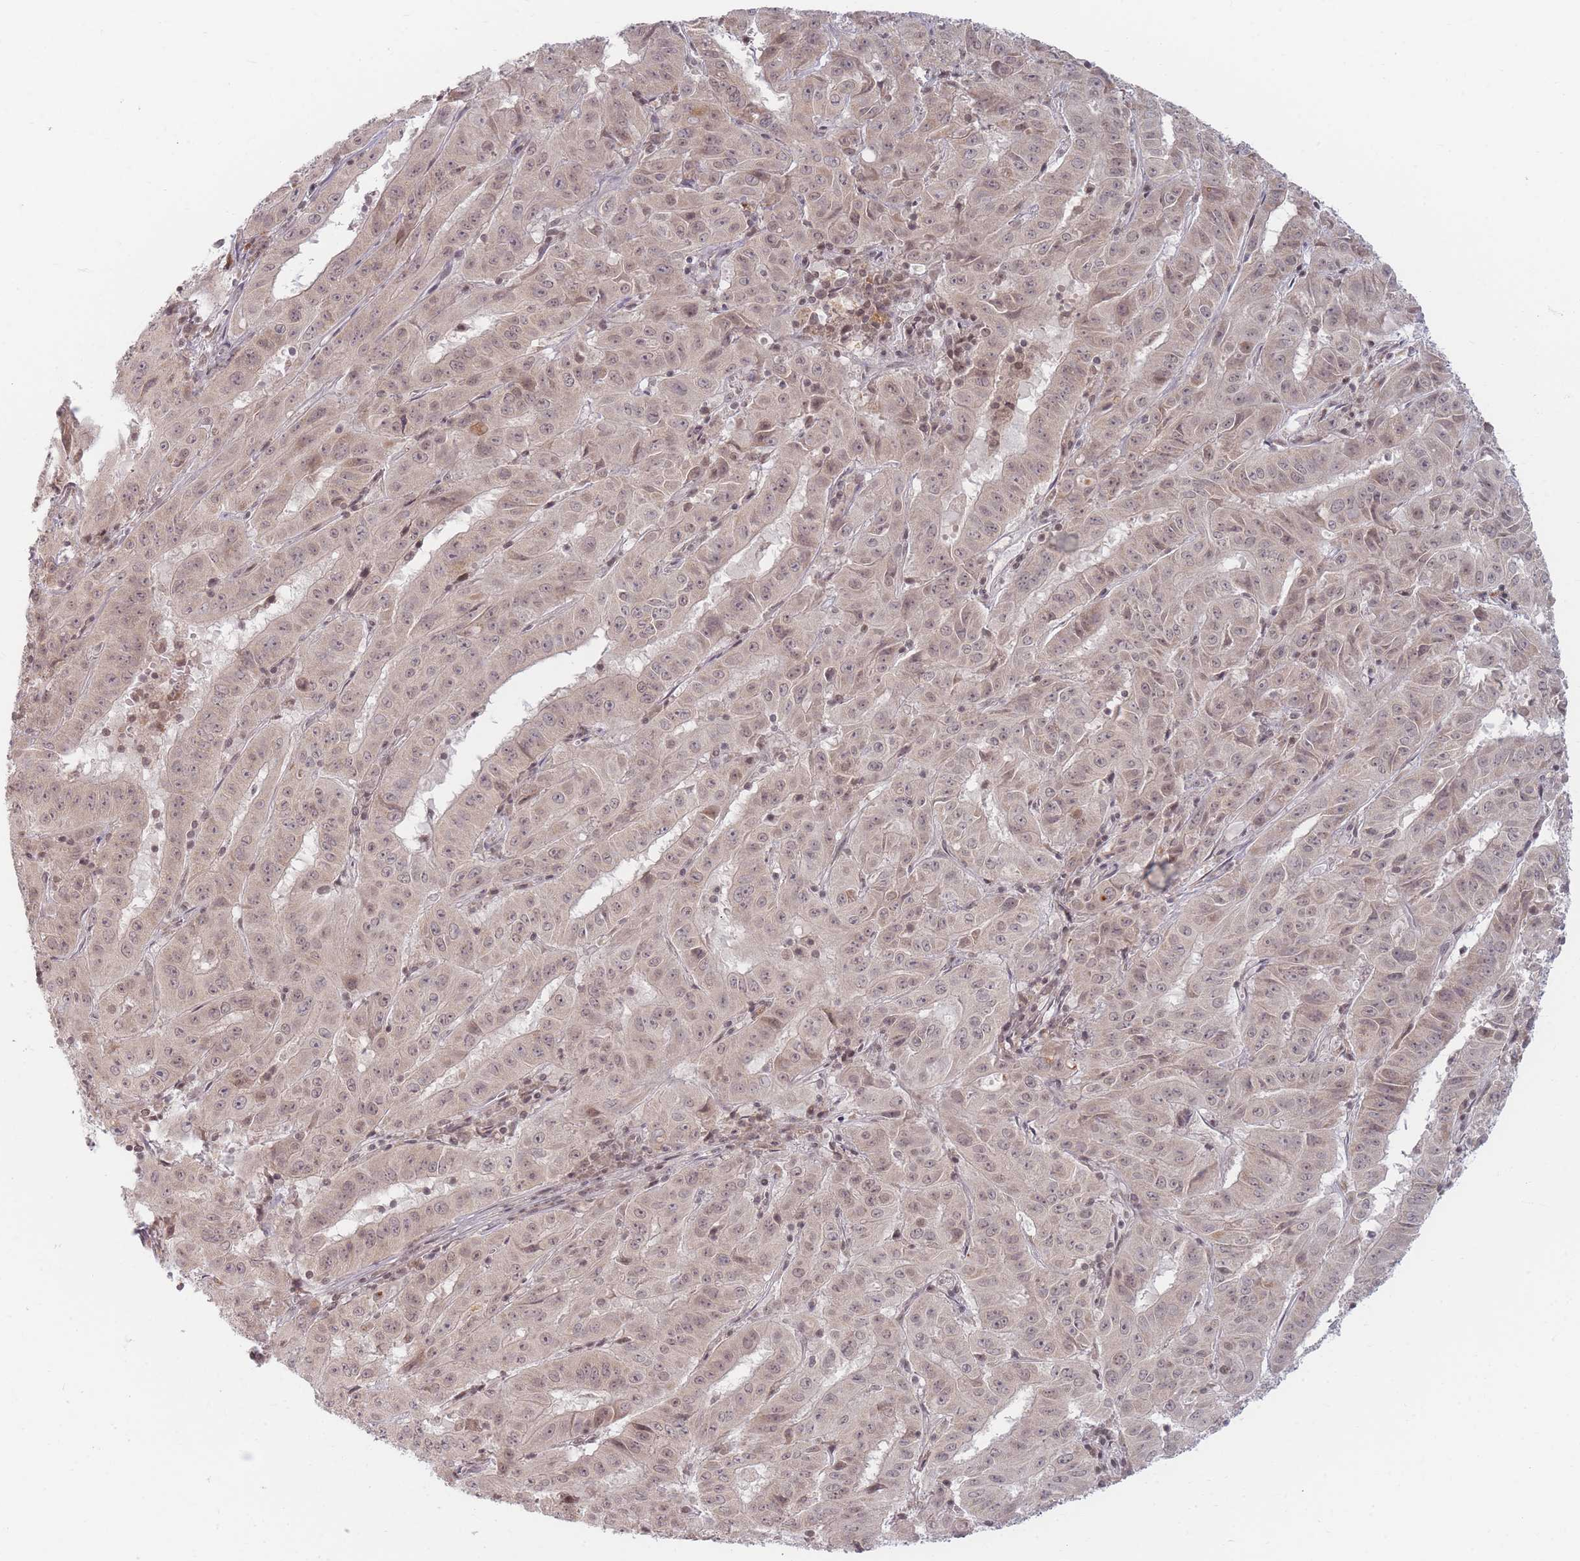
{"staining": {"intensity": "weak", "quantity": ">75%", "location": "cytoplasmic/membranous,nuclear"}, "tissue": "pancreatic cancer", "cell_type": "Tumor cells", "image_type": "cancer", "snomed": [{"axis": "morphology", "description": "Adenocarcinoma, NOS"}, {"axis": "topography", "description": "Pancreas"}], "caption": "A micrograph of pancreatic adenocarcinoma stained for a protein exhibits weak cytoplasmic/membranous and nuclear brown staining in tumor cells. The staining was performed using DAB (3,3'-diaminobenzidine) to visualize the protein expression in brown, while the nuclei were stained in blue with hematoxylin (Magnification: 20x).", "gene": "SPATA45", "patient": {"sex": "male", "age": 63}}